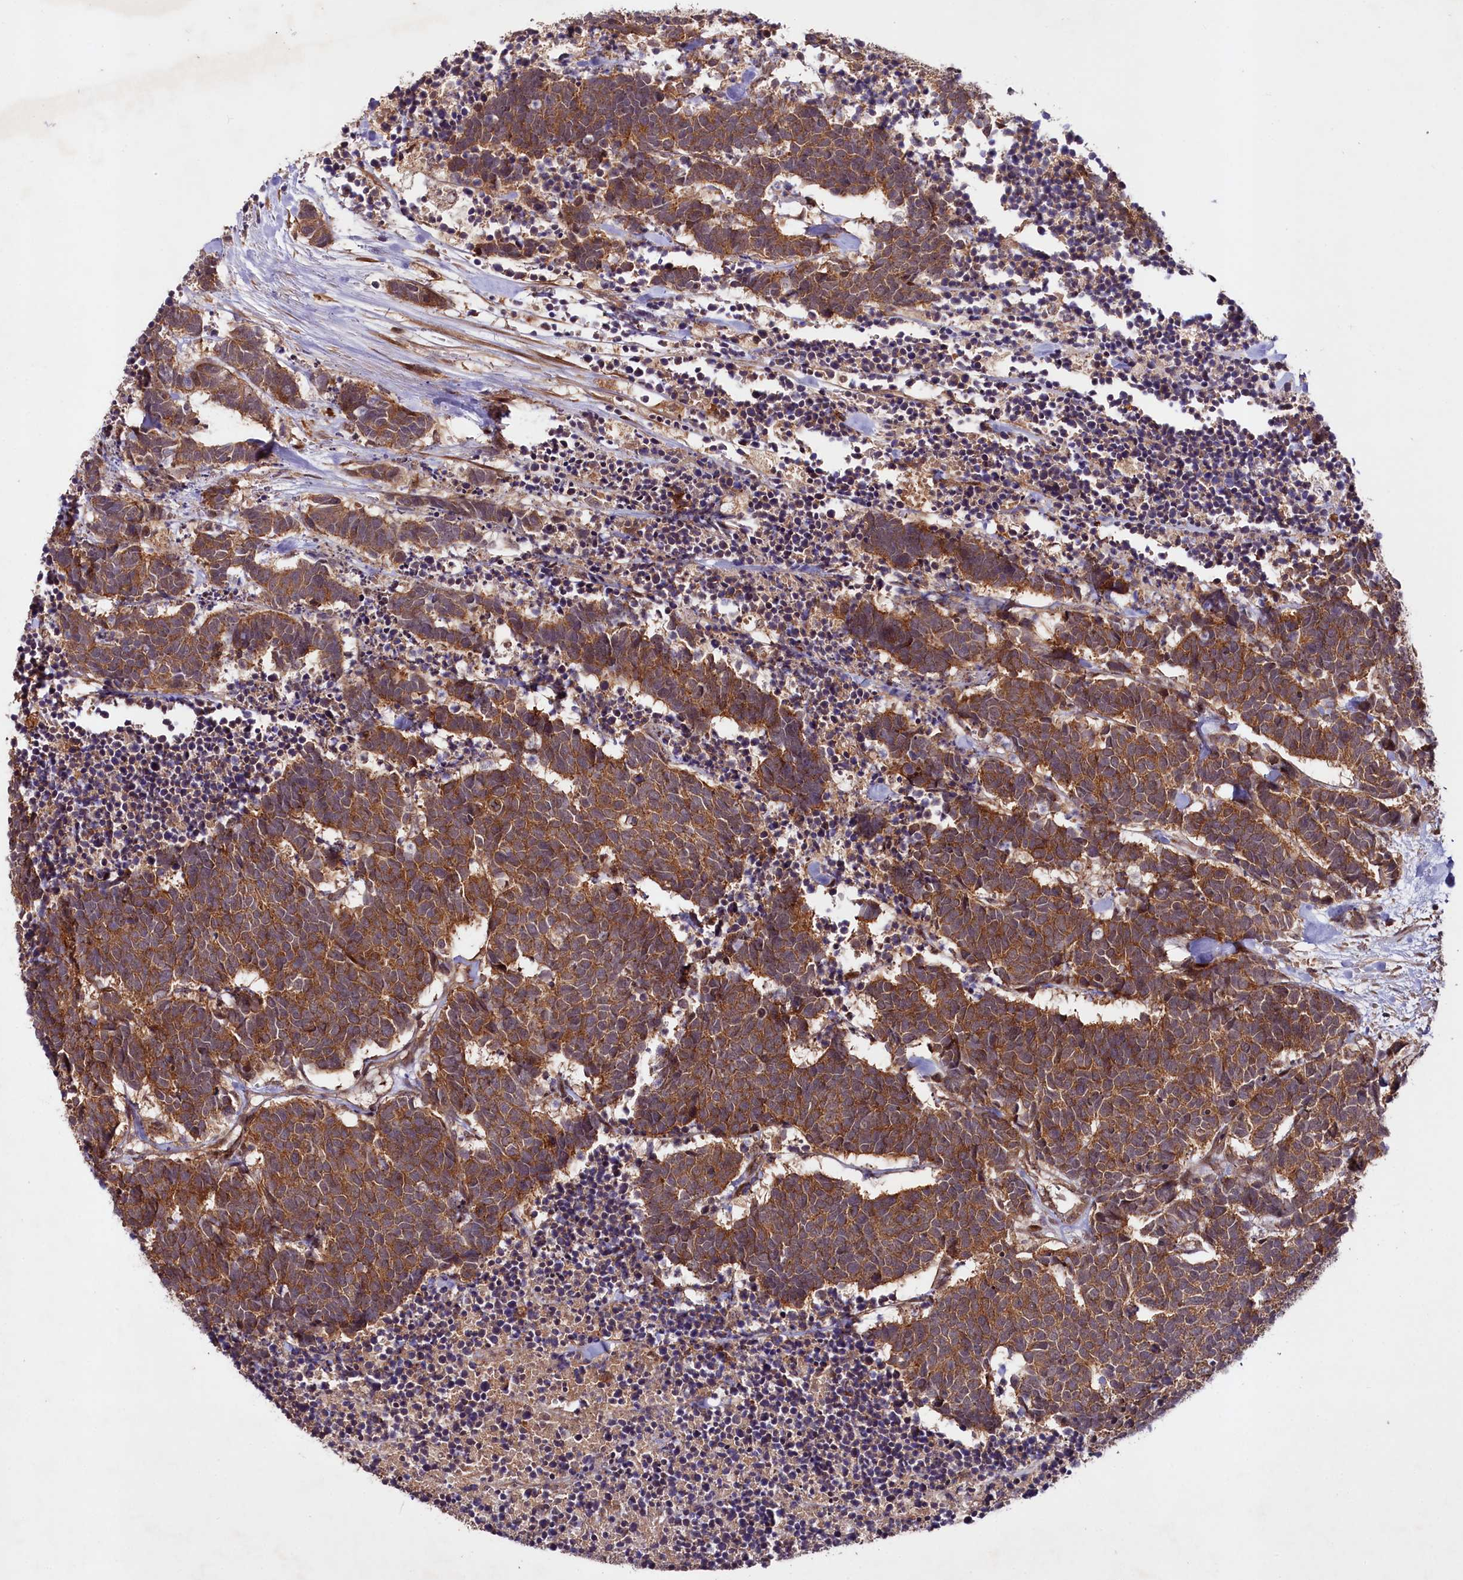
{"staining": {"intensity": "strong", "quantity": ">75%", "location": "cytoplasmic/membranous"}, "tissue": "carcinoid", "cell_type": "Tumor cells", "image_type": "cancer", "snomed": [{"axis": "morphology", "description": "Carcinoma, NOS"}, {"axis": "morphology", "description": "Carcinoid, malignant, NOS"}, {"axis": "topography", "description": "Urinary bladder"}], "caption": "Approximately >75% of tumor cells in carcinoid exhibit strong cytoplasmic/membranous protein staining as visualized by brown immunohistochemical staining.", "gene": "NEDD1", "patient": {"sex": "male", "age": 57}}